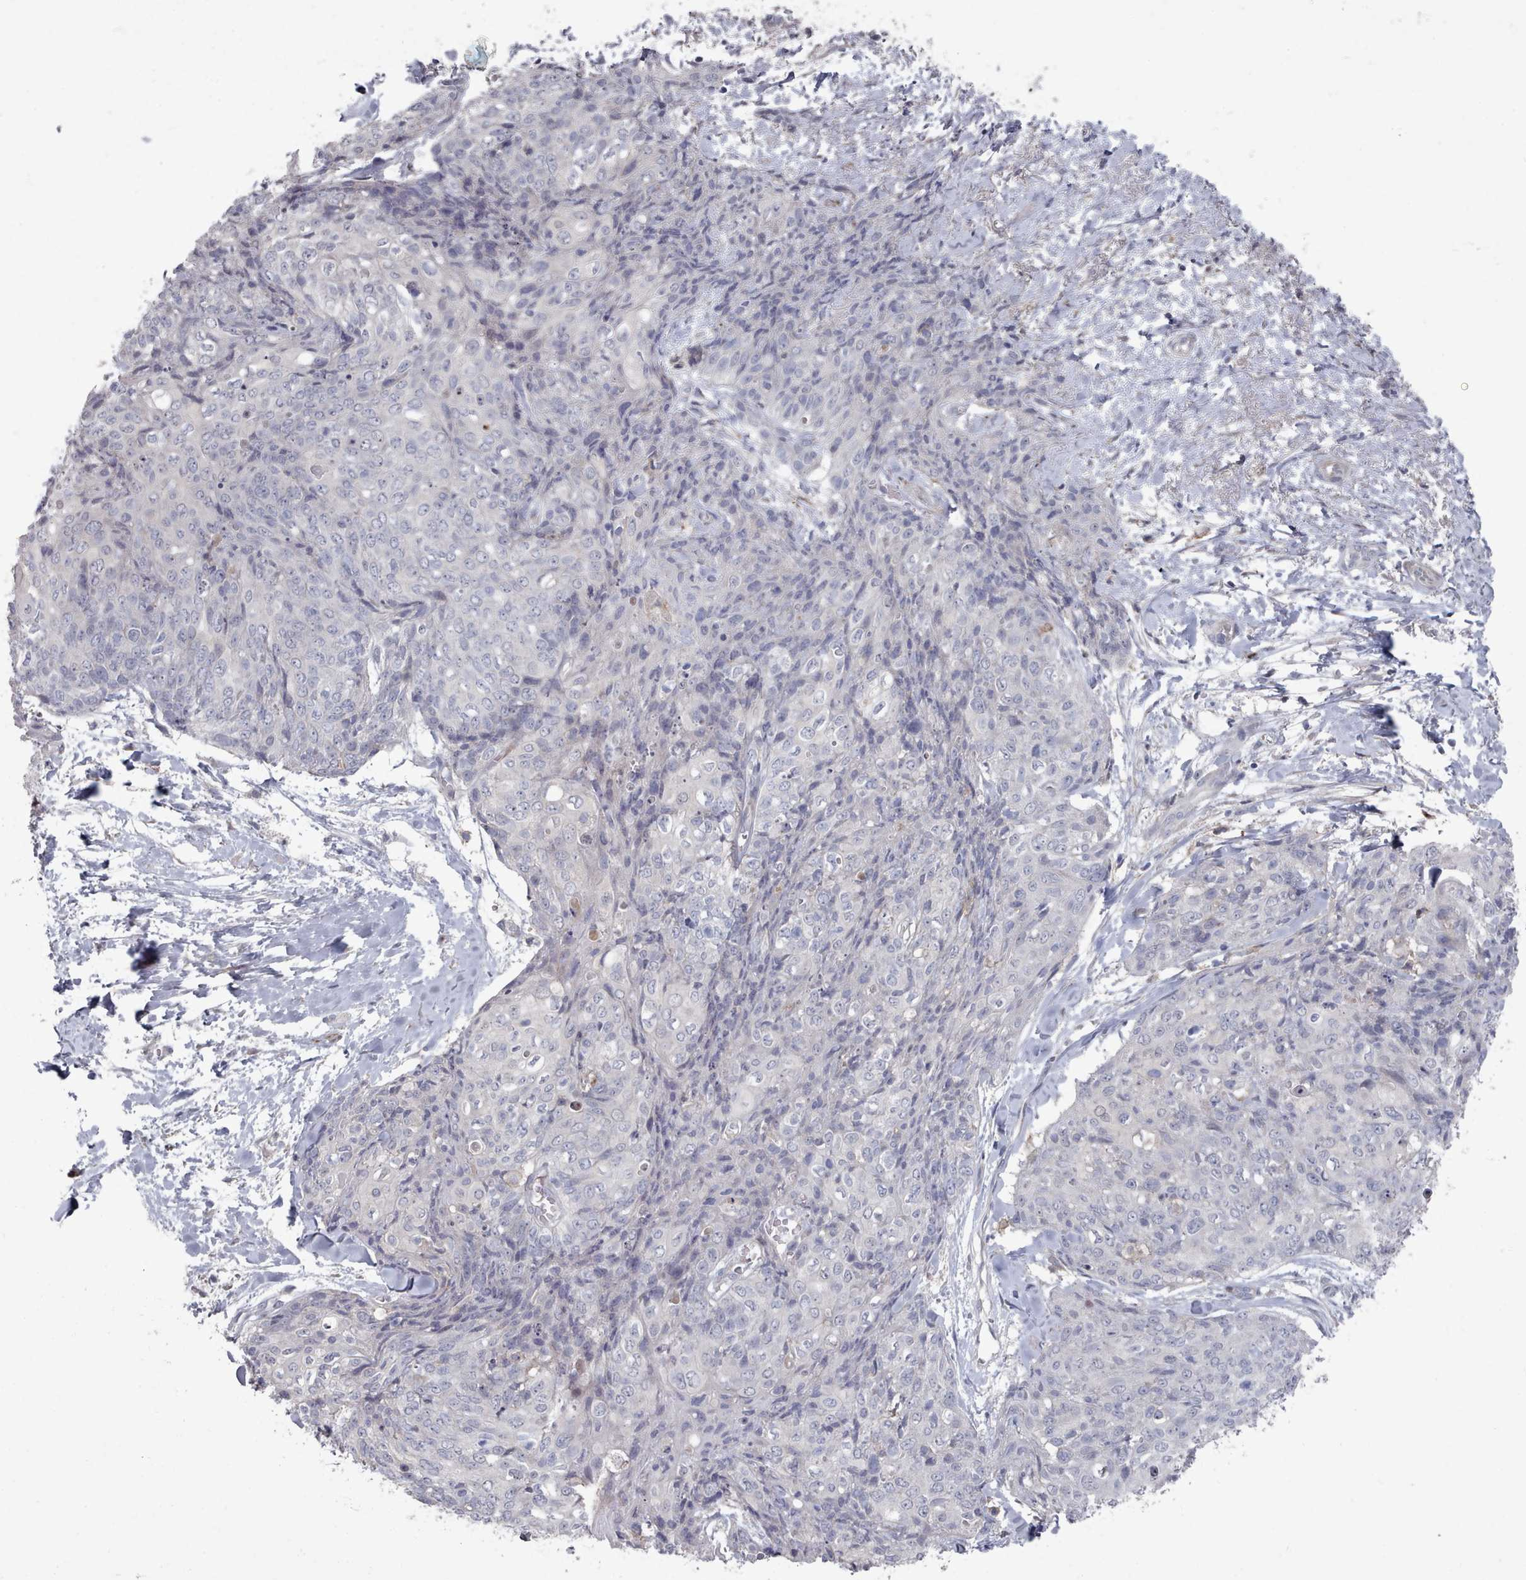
{"staining": {"intensity": "negative", "quantity": "none", "location": "none"}, "tissue": "skin cancer", "cell_type": "Tumor cells", "image_type": "cancer", "snomed": [{"axis": "morphology", "description": "Squamous cell carcinoma, NOS"}, {"axis": "topography", "description": "Skin"}, {"axis": "topography", "description": "Vulva"}], "caption": "Histopathology image shows no protein staining in tumor cells of squamous cell carcinoma (skin) tissue. (DAB immunohistochemistry, high magnification).", "gene": "COL8A2", "patient": {"sex": "female", "age": 85}}